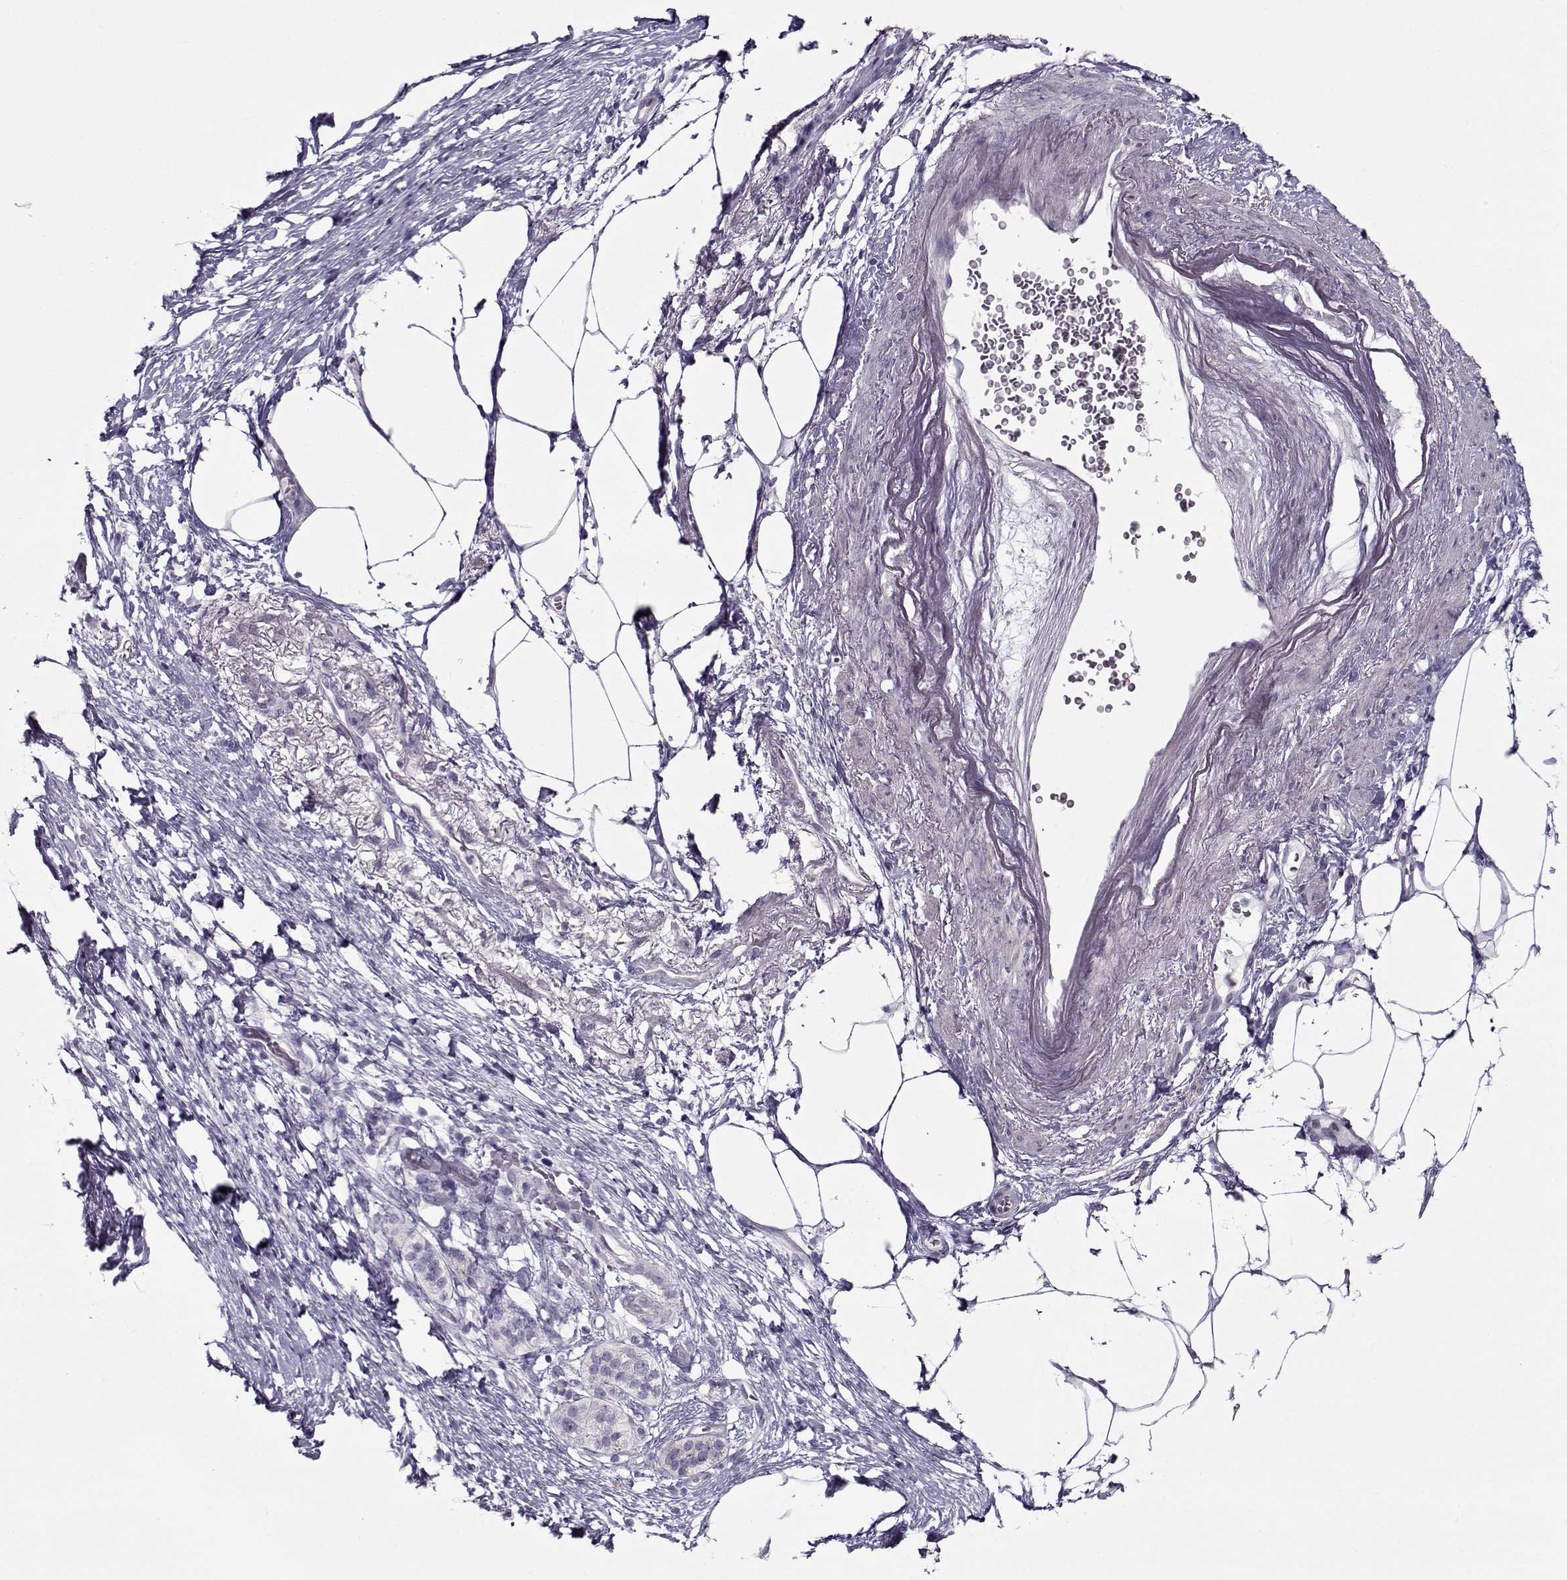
{"staining": {"intensity": "negative", "quantity": "none", "location": "none"}, "tissue": "pancreatic cancer", "cell_type": "Tumor cells", "image_type": "cancer", "snomed": [{"axis": "morphology", "description": "Adenocarcinoma, NOS"}, {"axis": "topography", "description": "Pancreas"}], "caption": "IHC image of pancreatic cancer (adenocarcinoma) stained for a protein (brown), which displays no expression in tumor cells.", "gene": "CIBAR1", "patient": {"sex": "female", "age": 72}}